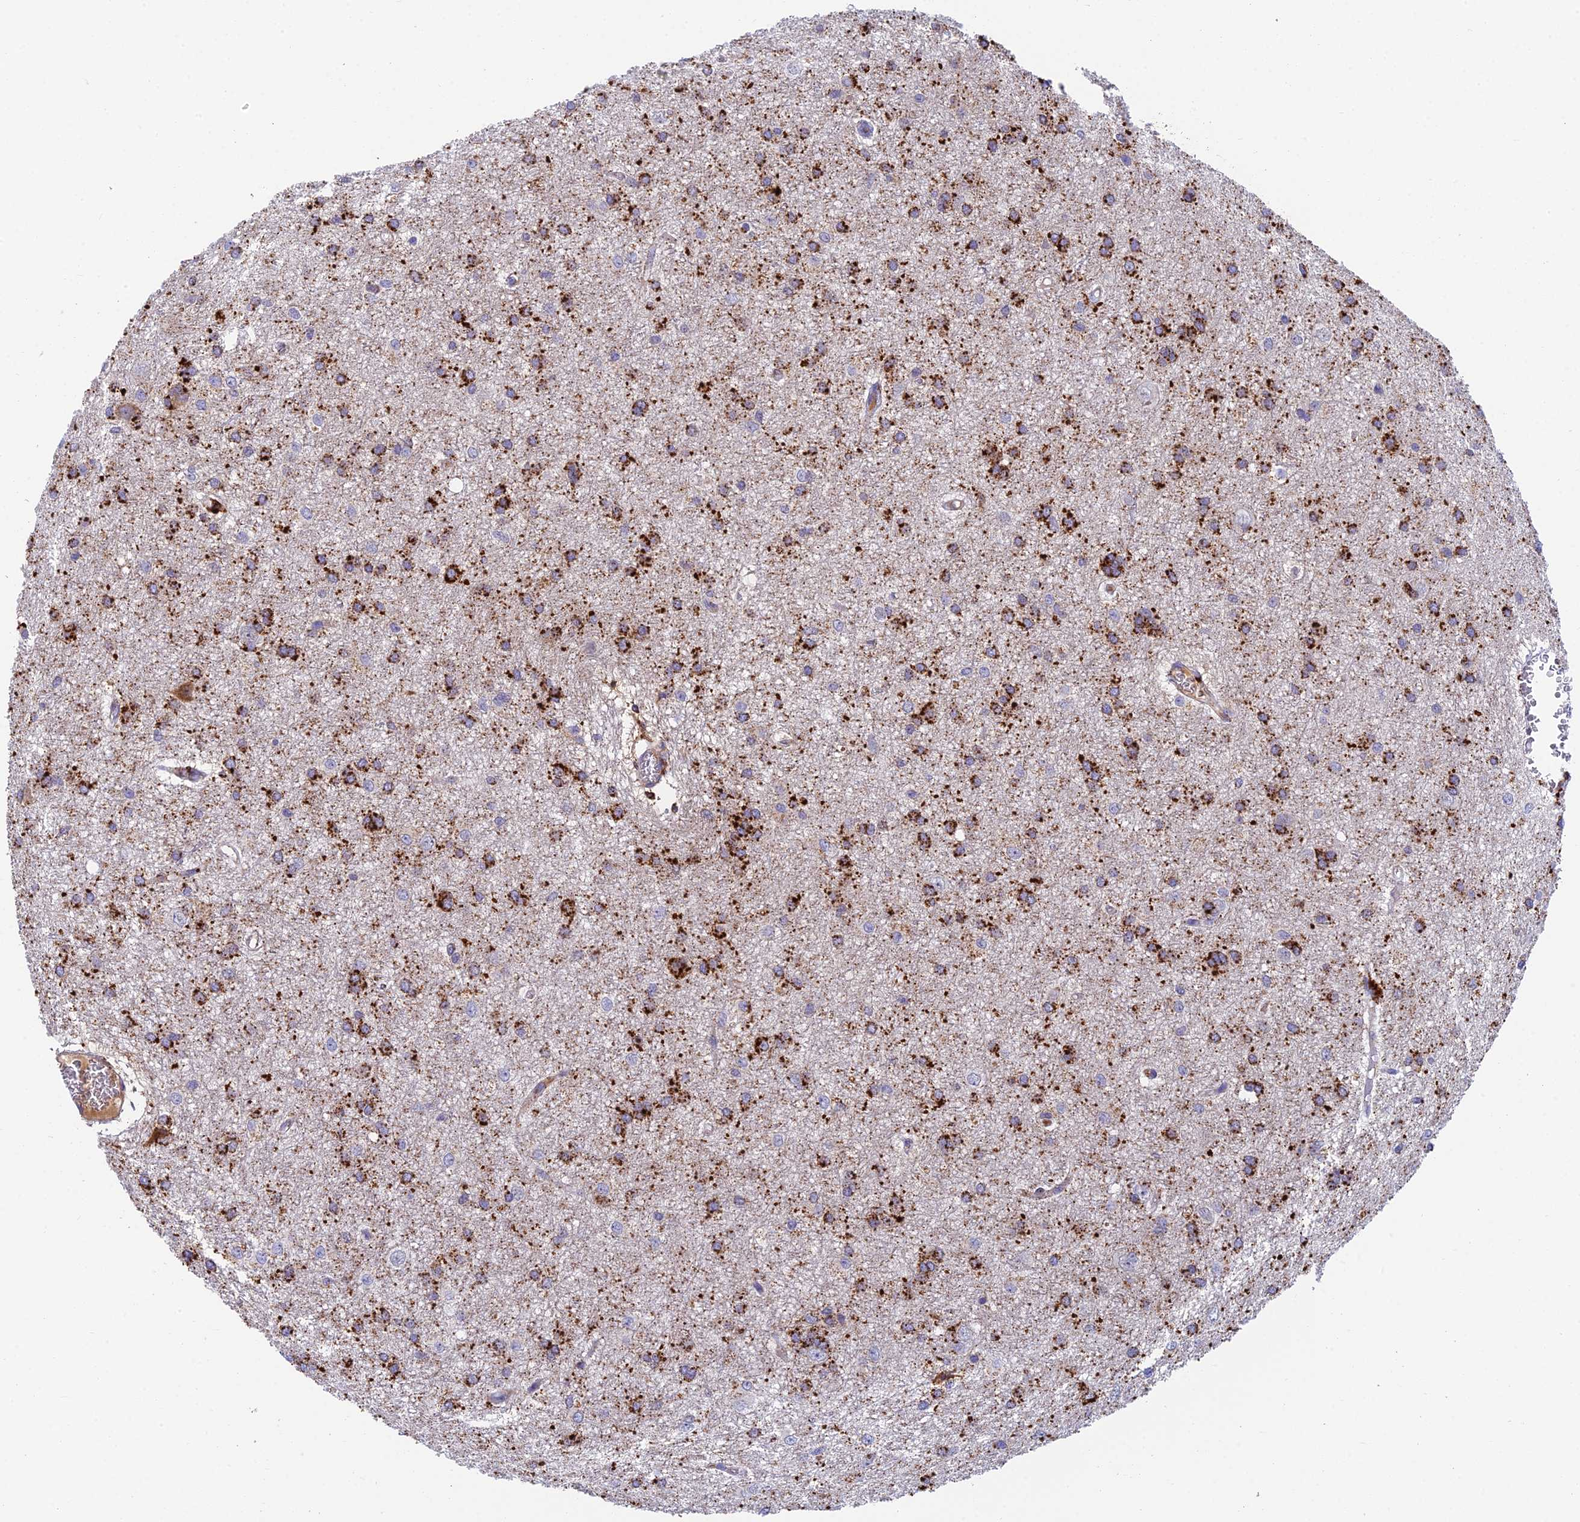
{"staining": {"intensity": "strong", "quantity": "25%-75%", "location": "cytoplasmic/membranous"}, "tissue": "glioma", "cell_type": "Tumor cells", "image_type": "cancer", "snomed": [{"axis": "morphology", "description": "Glioma, malignant, High grade"}, {"axis": "topography", "description": "Brain"}], "caption": "Immunohistochemical staining of human malignant high-grade glioma reveals high levels of strong cytoplasmic/membranous expression in approximately 25%-75% of tumor cells.", "gene": "ADAMTS13", "patient": {"sex": "female", "age": 50}}